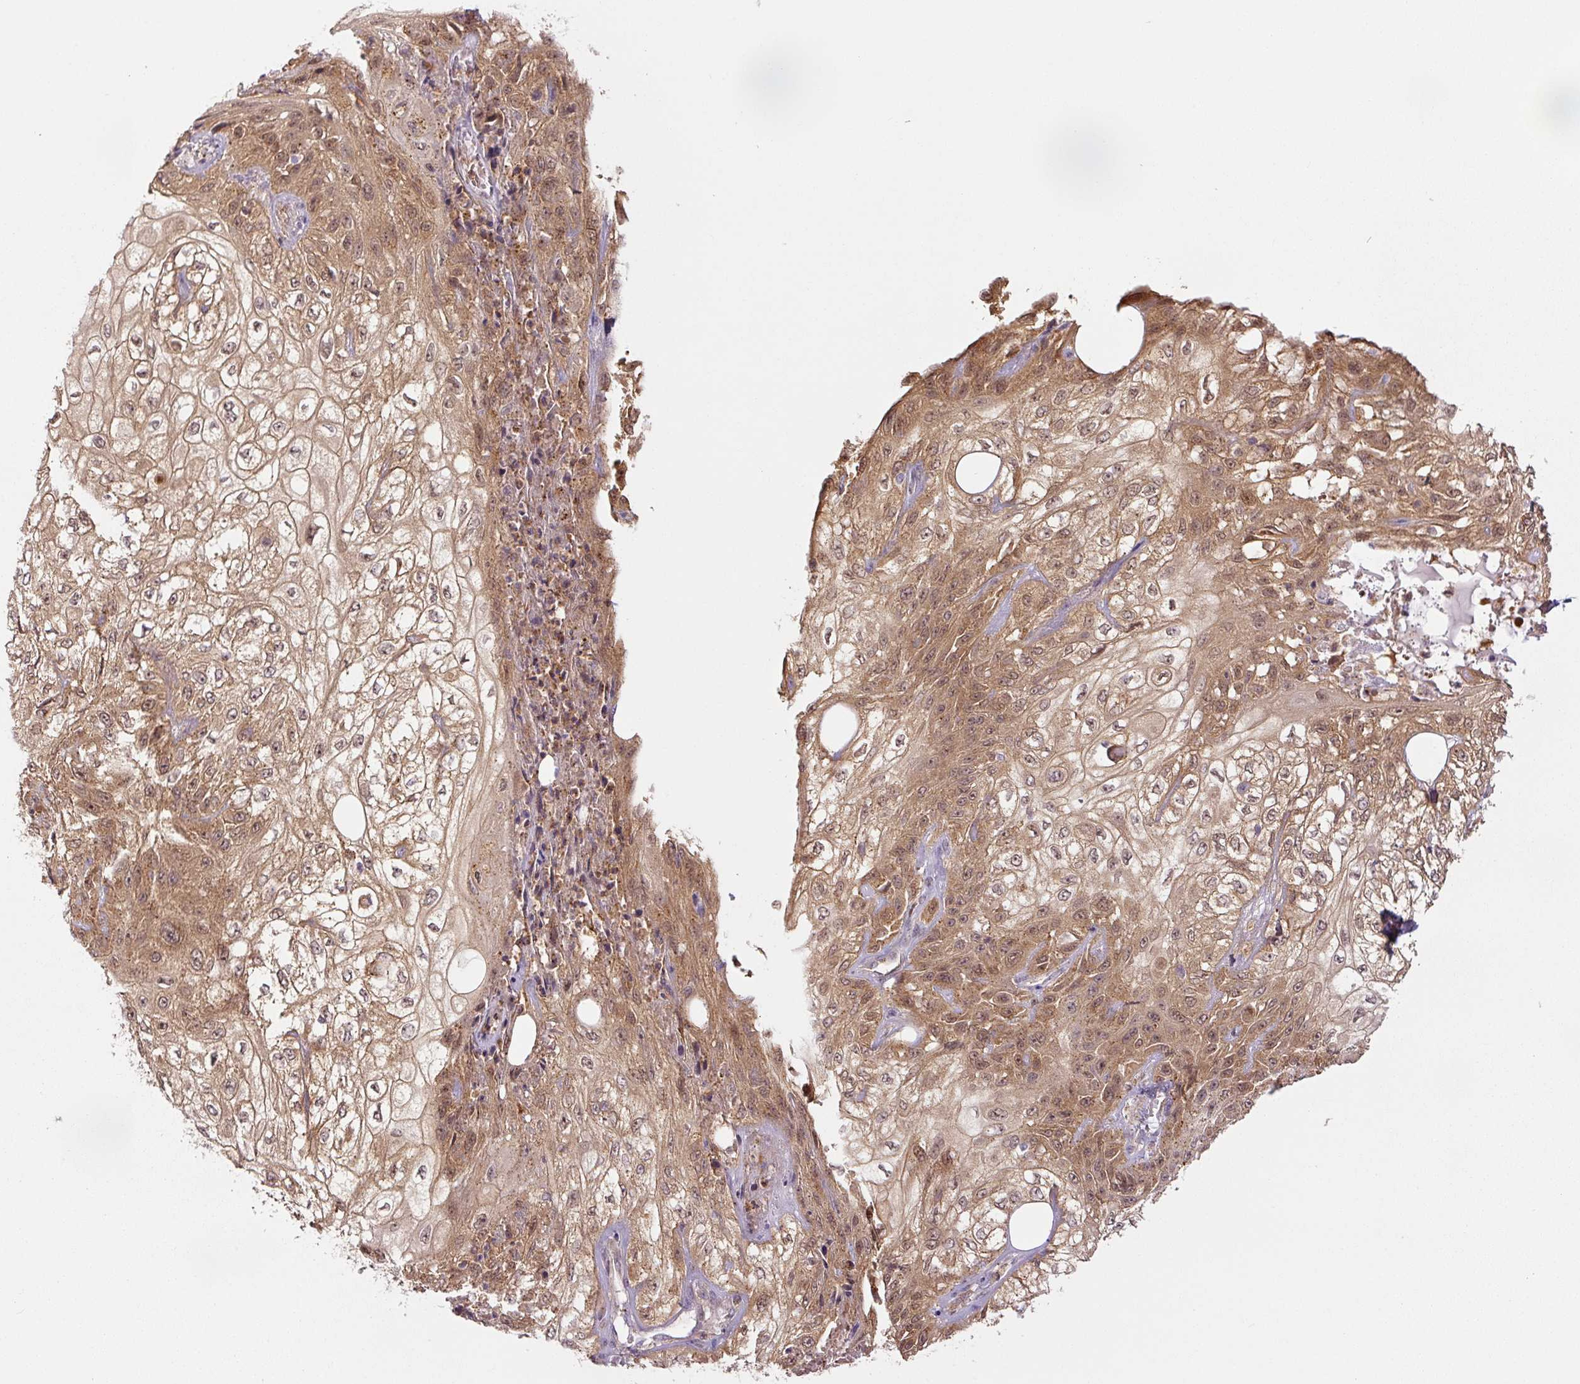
{"staining": {"intensity": "moderate", "quantity": ">75%", "location": "cytoplasmic/membranous,nuclear"}, "tissue": "skin cancer", "cell_type": "Tumor cells", "image_type": "cancer", "snomed": [{"axis": "morphology", "description": "Squamous cell carcinoma, NOS"}, {"axis": "morphology", "description": "Squamous cell carcinoma, metastatic, NOS"}, {"axis": "topography", "description": "Skin"}, {"axis": "topography", "description": "Lymph node"}], "caption": "Immunohistochemistry (IHC) (DAB (3,3'-diaminobenzidine)) staining of human skin cancer reveals moderate cytoplasmic/membranous and nuclear protein positivity in approximately >75% of tumor cells.", "gene": "ZSWIM7", "patient": {"sex": "male", "age": 75}}